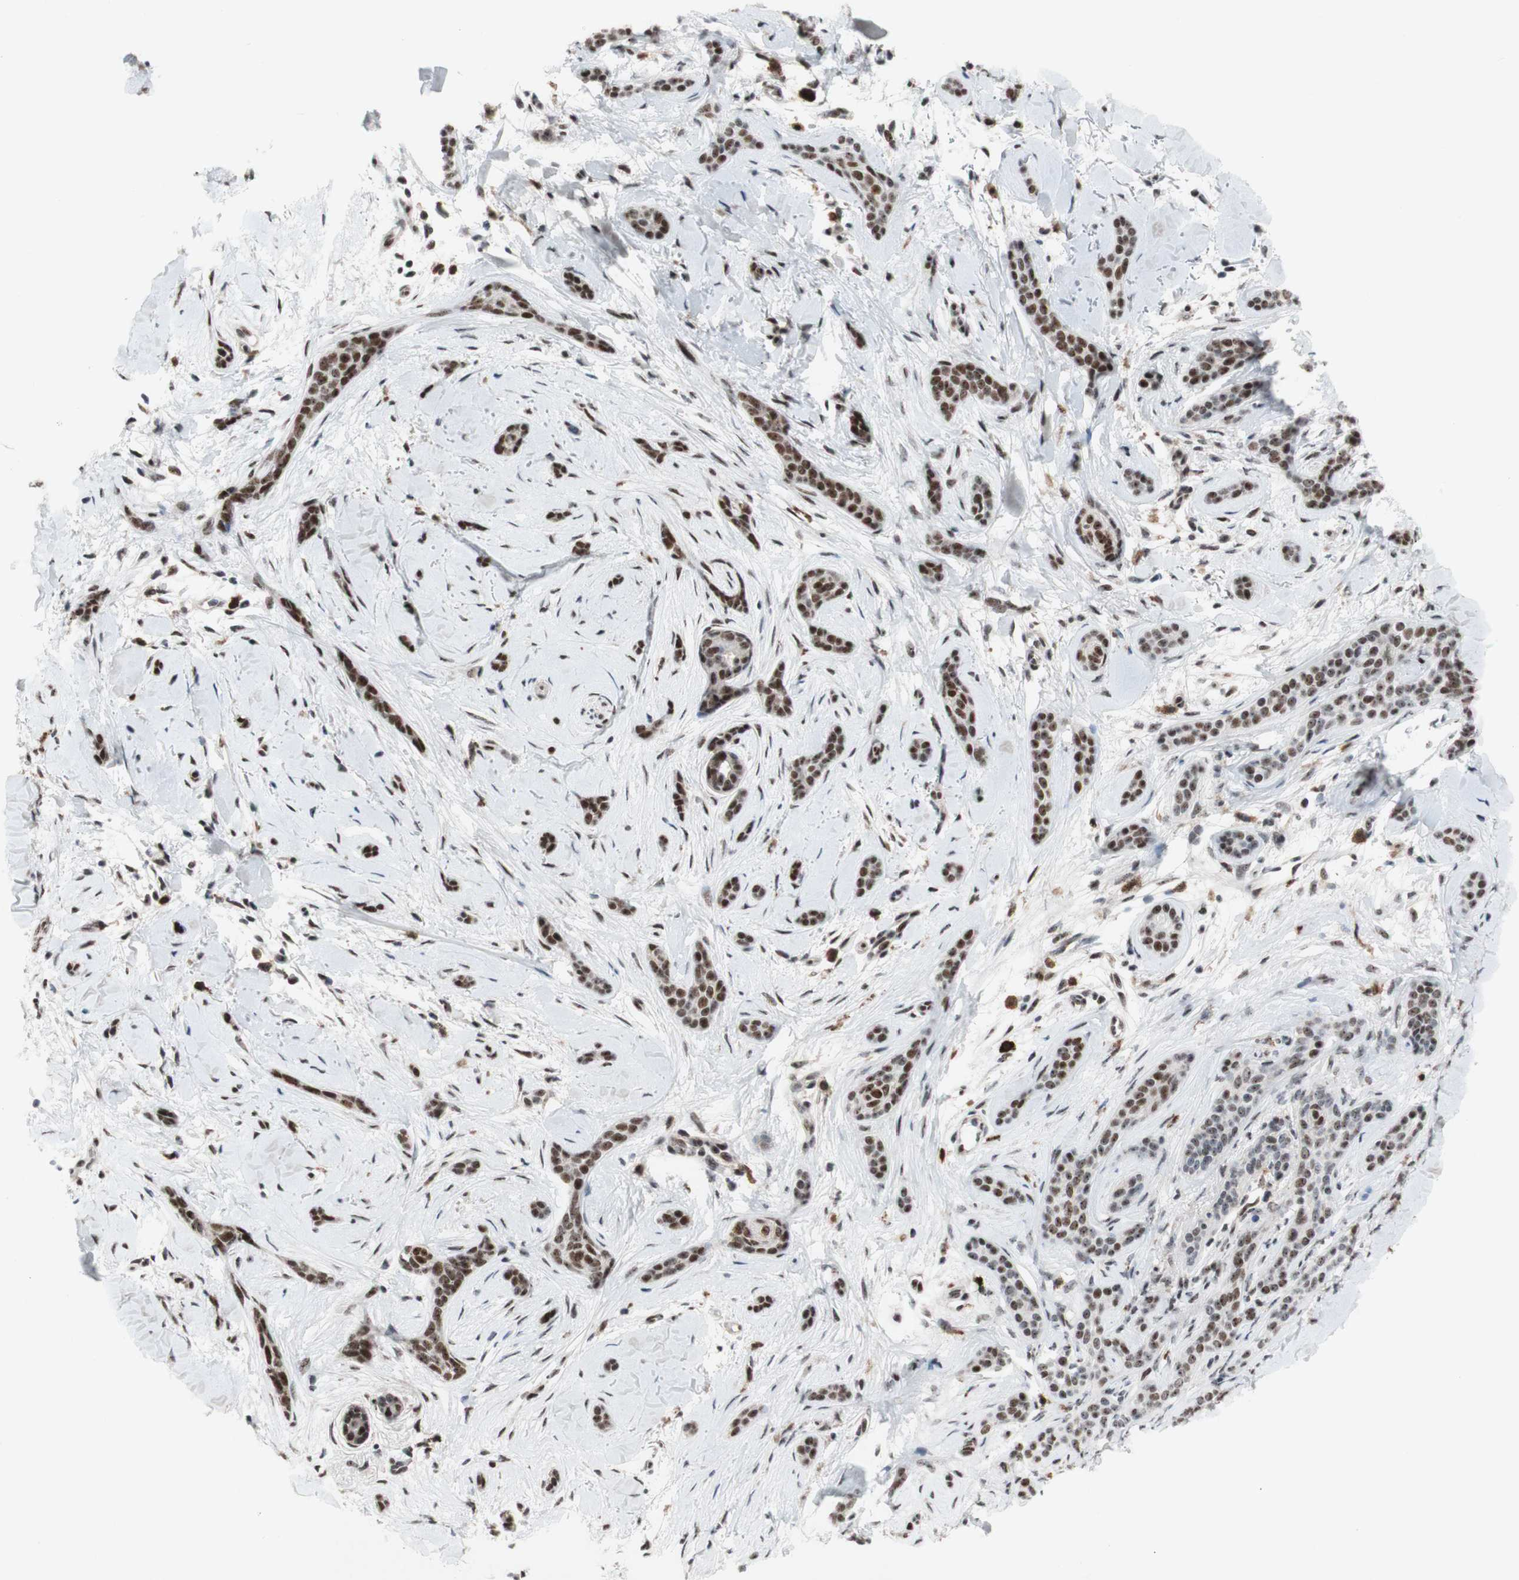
{"staining": {"intensity": "moderate", "quantity": ">75%", "location": "nuclear"}, "tissue": "skin cancer", "cell_type": "Tumor cells", "image_type": "cancer", "snomed": [{"axis": "morphology", "description": "Basal cell carcinoma"}, {"axis": "morphology", "description": "Adnexal tumor, benign"}, {"axis": "topography", "description": "Skin"}], "caption": "Moderate nuclear protein positivity is present in about >75% of tumor cells in skin cancer. (IHC, brightfield microscopy, high magnification).", "gene": "POLR1A", "patient": {"sex": "female", "age": 42}}